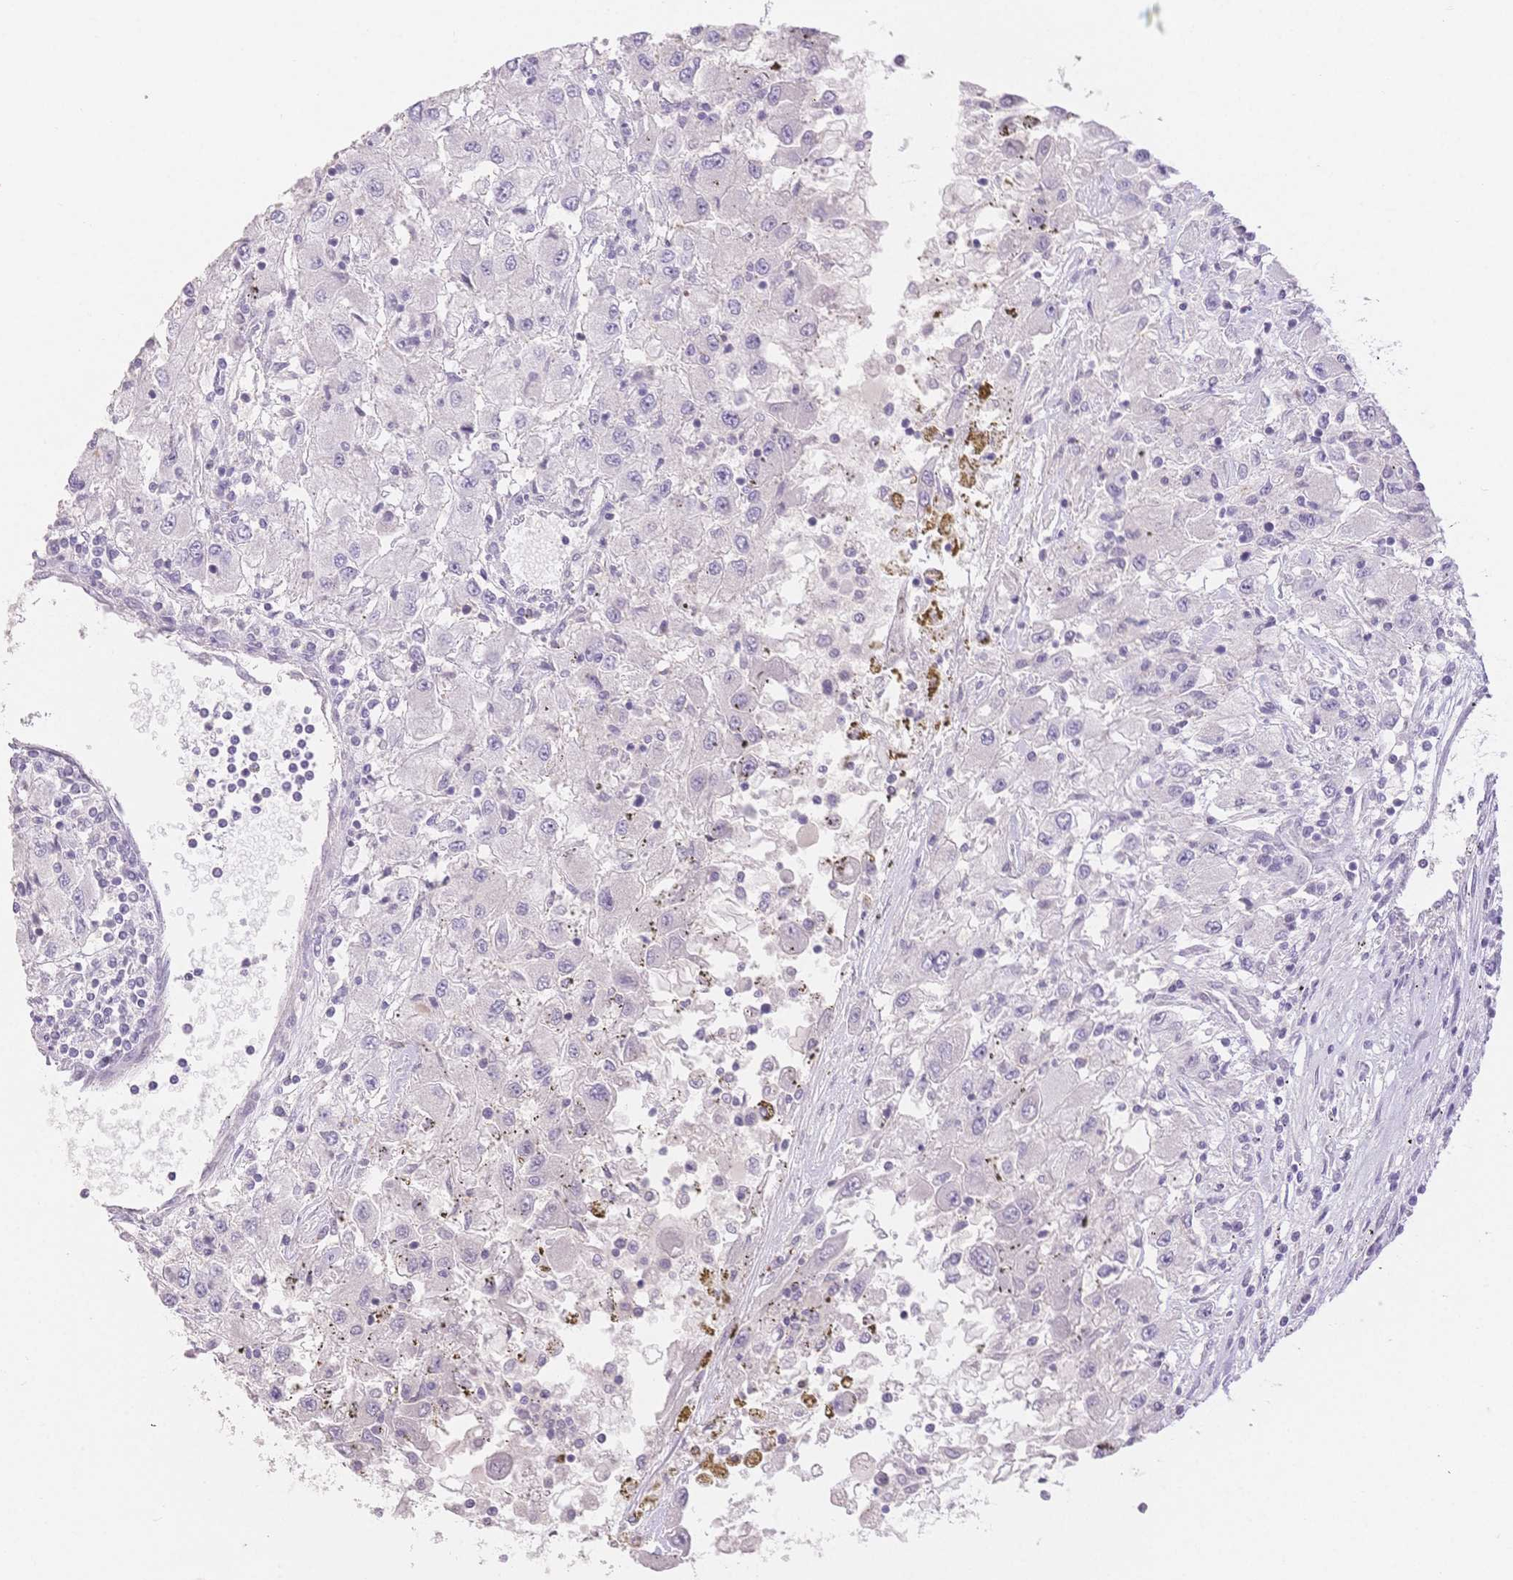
{"staining": {"intensity": "negative", "quantity": "none", "location": "none"}, "tissue": "renal cancer", "cell_type": "Tumor cells", "image_type": "cancer", "snomed": [{"axis": "morphology", "description": "Adenocarcinoma, NOS"}, {"axis": "topography", "description": "Kidney"}], "caption": "An IHC histopathology image of renal cancer (adenocarcinoma) is shown. There is no staining in tumor cells of renal cancer (adenocarcinoma).", "gene": "SUV39H2", "patient": {"sex": "female", "age": 67}}